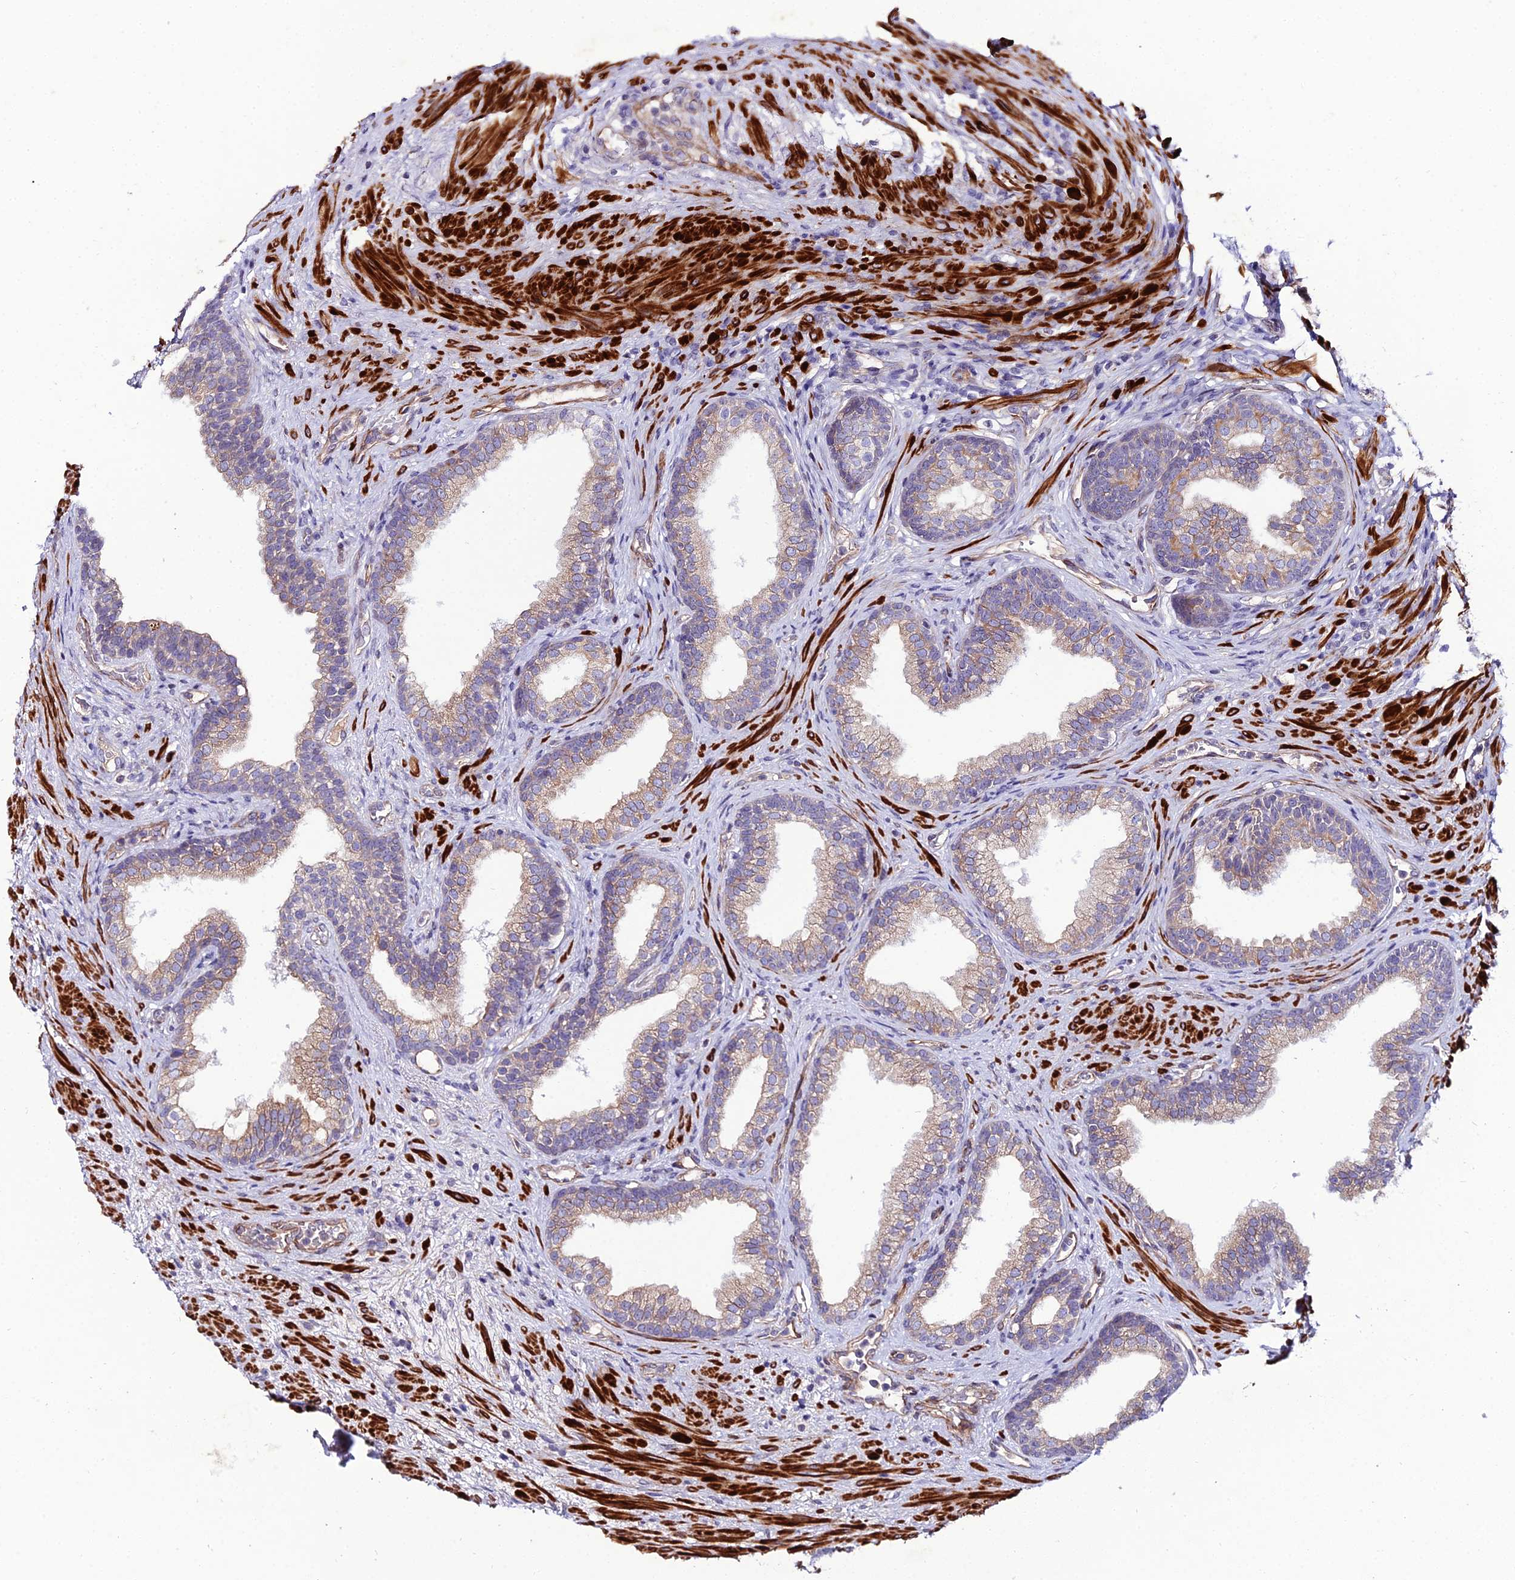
{"staining": {"intensity": "weak", "quantity": "25%-75%", "location": "cytoplasmic/membranous"}, "tissue": "prostate", "cell_type": "Glandular cells", "image_type": "normal", "snomed": [{"axis": "morphology", "description": "Normal tissue, NOS"}, {"axis": "topography", "description": "Prostate"}], "caption": "Prostate was stained to show a protein in brown. There is low levels of weak cytoplasmic/membranous staining in about 25%-75% of glandular cells. The staining is performed using DAB brown chromogen to label protein expression. The nuclei are counter-stained blue using hematoxylin.", "gene": "ARL6IP1", "patient": {"sex": "male", "age": 76}}